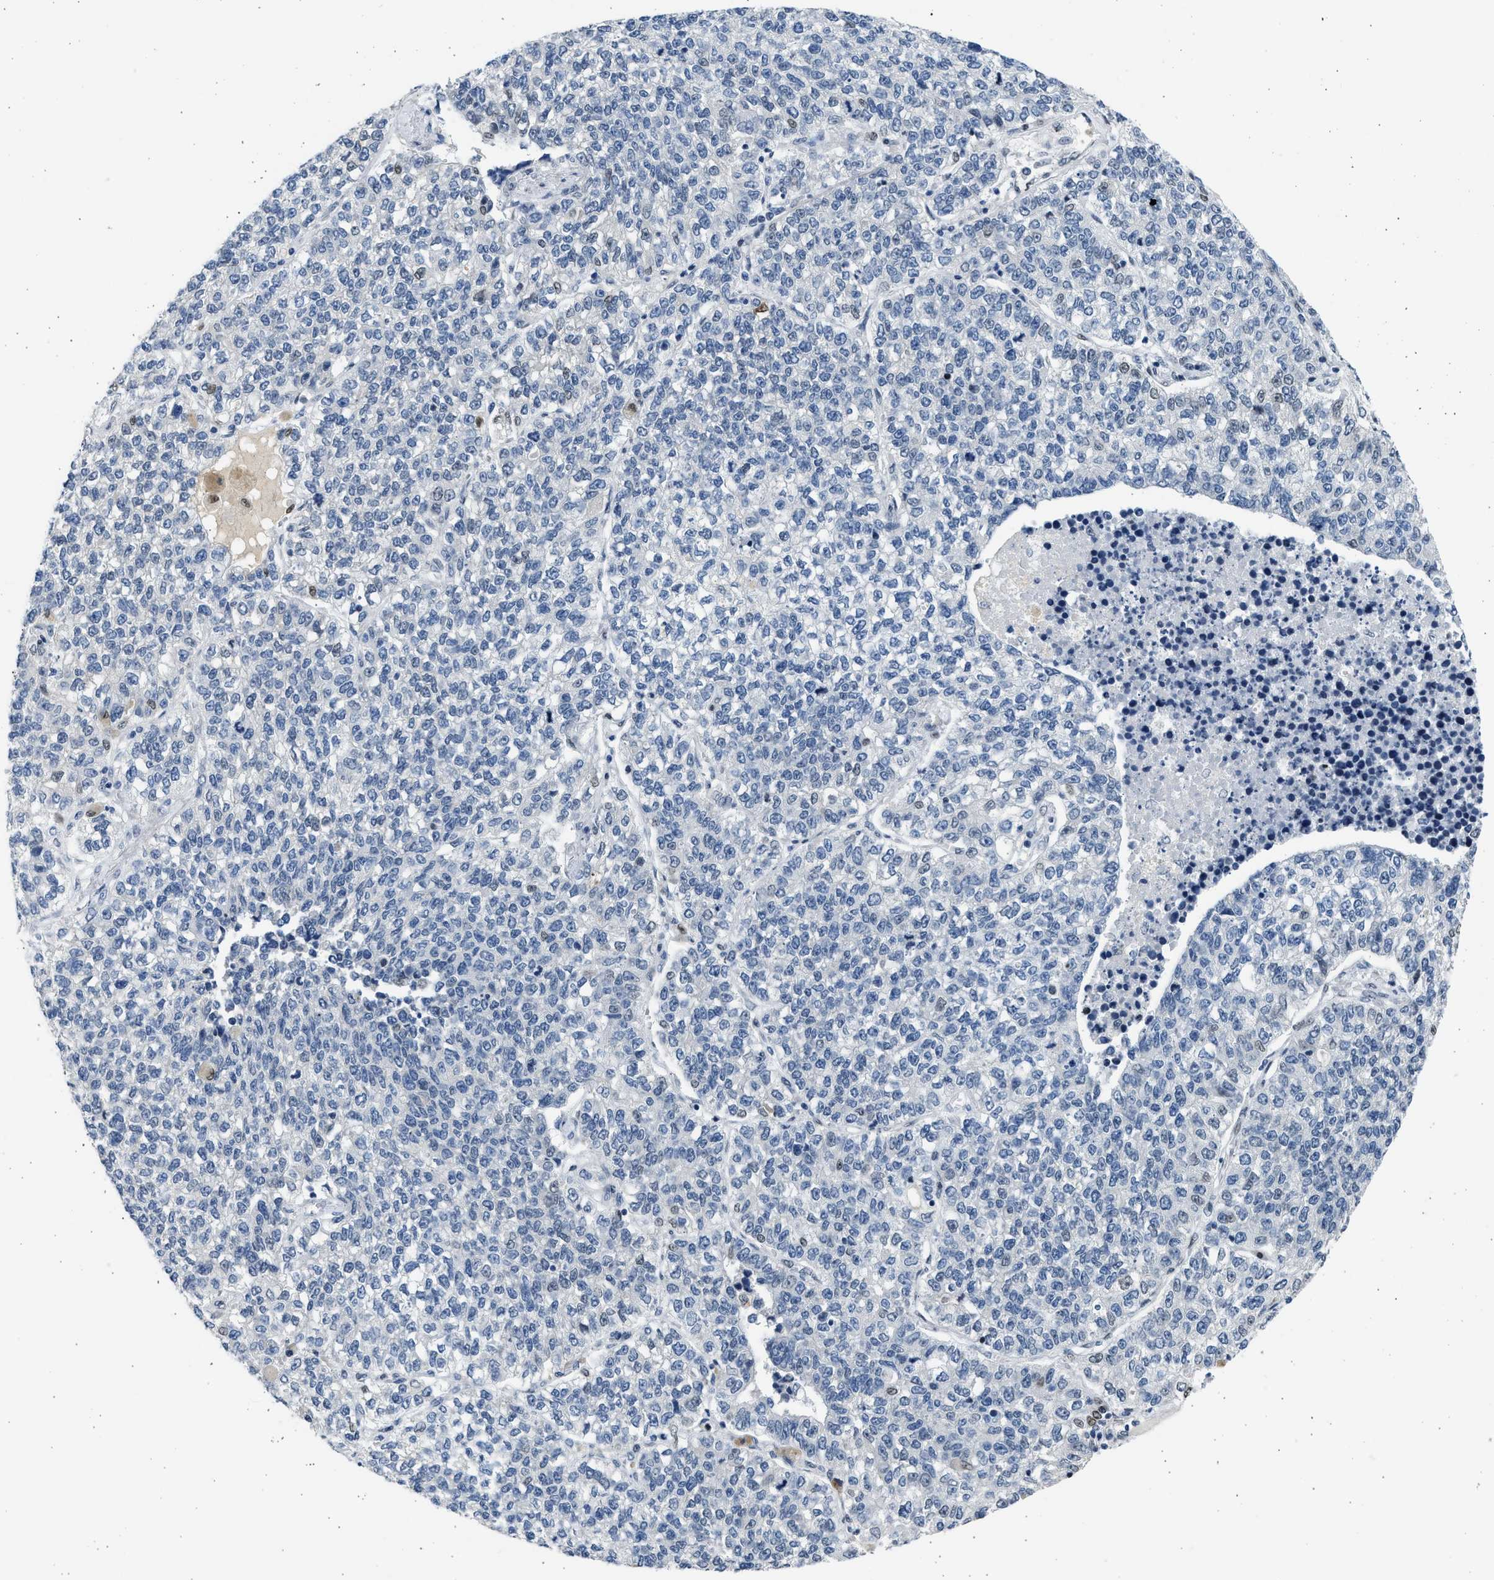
{"staining": {"intensity": "weak", "quantity": "<25%", "location": "nuclear"}, "tissue": "lung cancer", "cell_type": "Tumor cells", "image_type": "cancer", "snomed": [{"axis": "morphology", "description": "Adenocarcinoma, NOS"}, {"axis": "topography", "description": "Lung"}], "caption": "Immunohistochemical staining of lung cancer shows no significant staining in tumor cells. (Immunohistochemistry, brightfield microscopy, high magnification).", "gene": "HMGN3", "patient": {"sex": "male", "age": 49}}